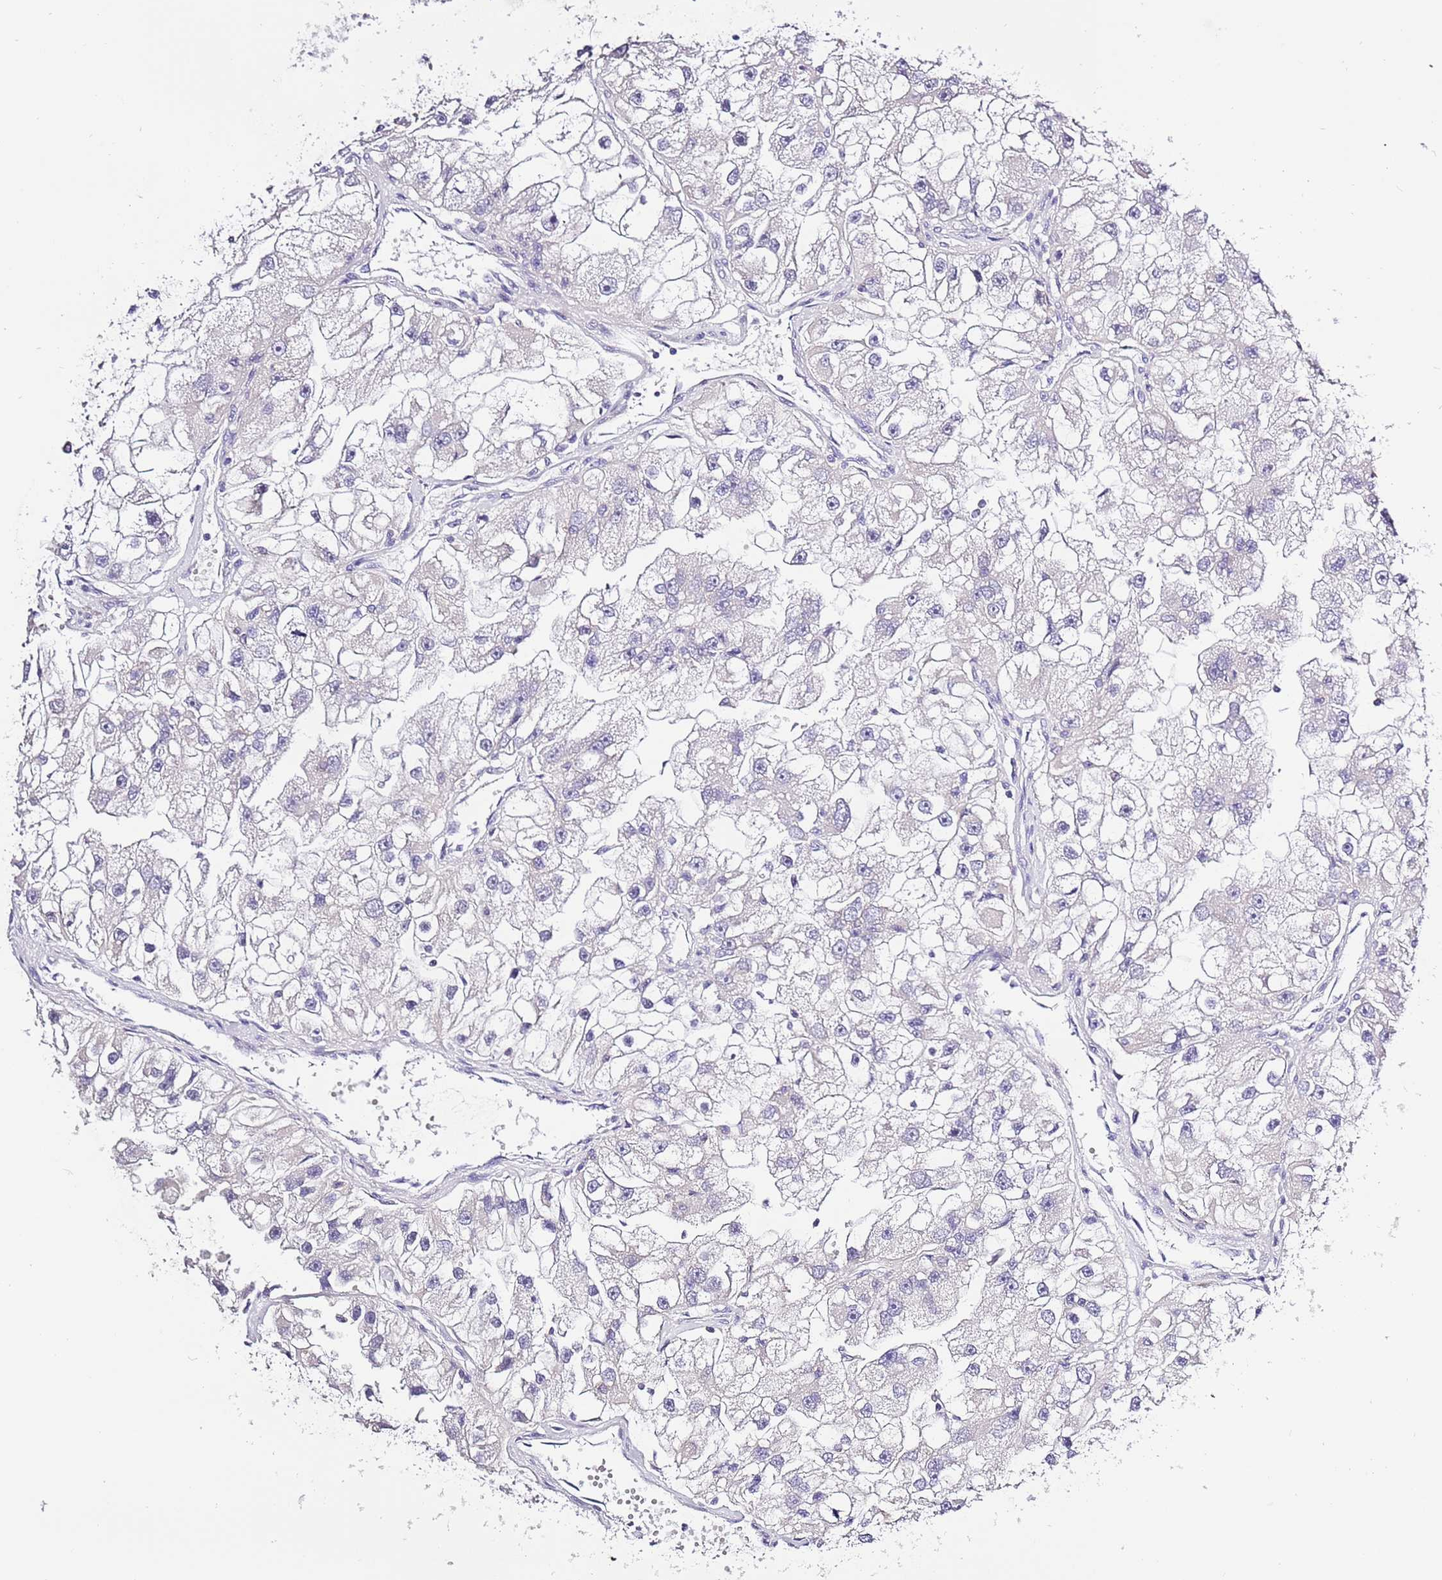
{"staining": {"intensity": "negative", "quantity": "none", "location": "none"}, "tissue": "renal cancer", "cell_type": "Tumor cells", "image_type": "cancer", "snomed": [{"axis": "morphology", "description": "Adenocarcinoma, NOS"}, {"axis": "topography", "description": "Kidney"}], "caption": "Photomicrograph shows no protein expression in tumor cells of renal adenocarcinoma tissue. (DAB (3,3'-diaminobenzidine) immunohistochemistry visualized using brightfield microscopy, high magnification).", "gene": "STIP1", "patient": {"sex": "male", "age": 63}}